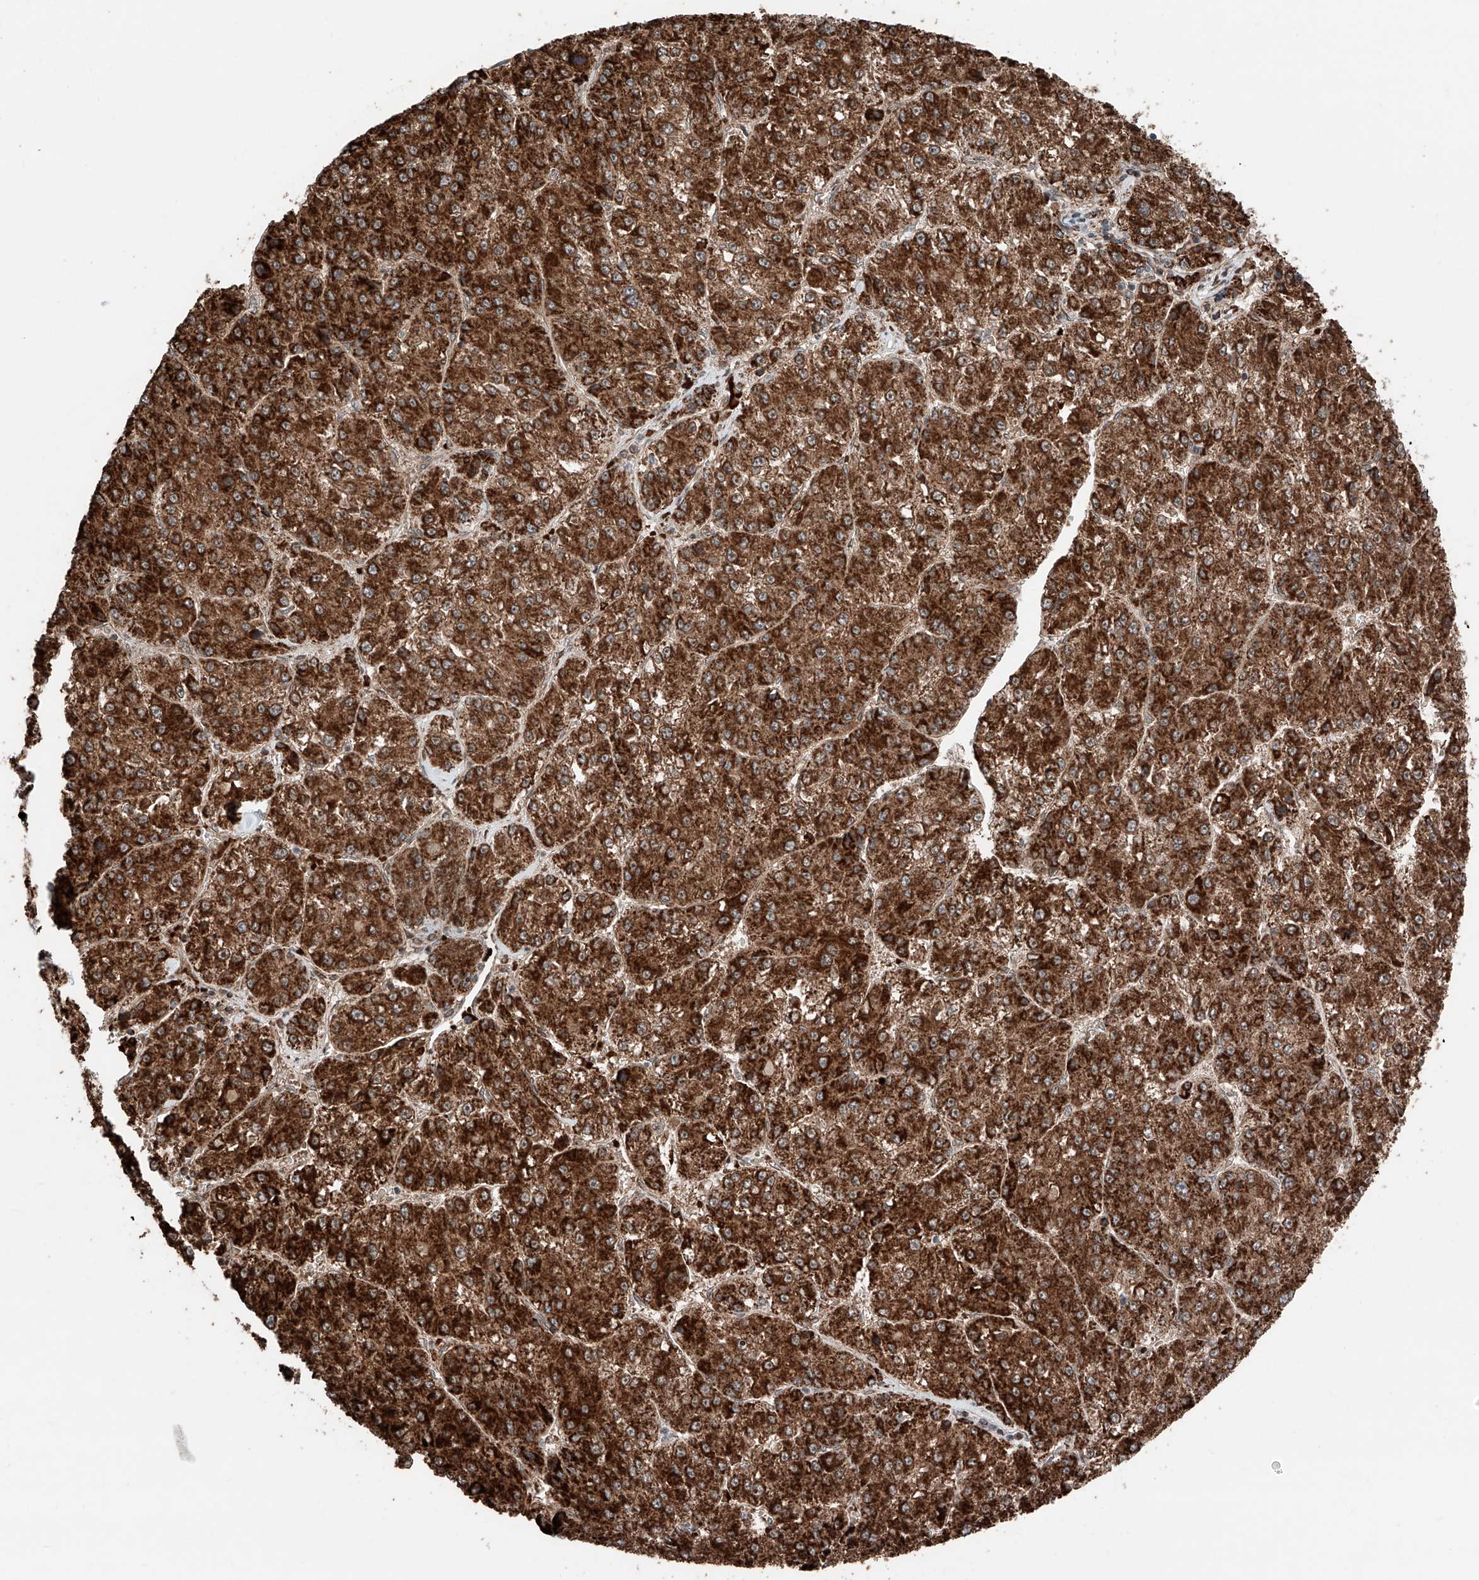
{"staining": {"intensity": "strong", "quantity": ">75%", "location": "cytoplasmic/membranous"}, "tissue": "liver cancer", "cell_type": "Tumor cells", "image_type": "cancer", "snomed": [{"axis": "morphology", "description": "Carcinoma, Hepatocellular, NOS"}, {"axis": "topography", "description": "Liver"}], "caption": "This is a micrograph of IHC staining of liver hepatocellular carcinoma, which shows strong expression in the cytoplasmic/membranous of tumor cells.", "gene": "ZSCAN29", "patient": {"sex": "female", "age": 73}}